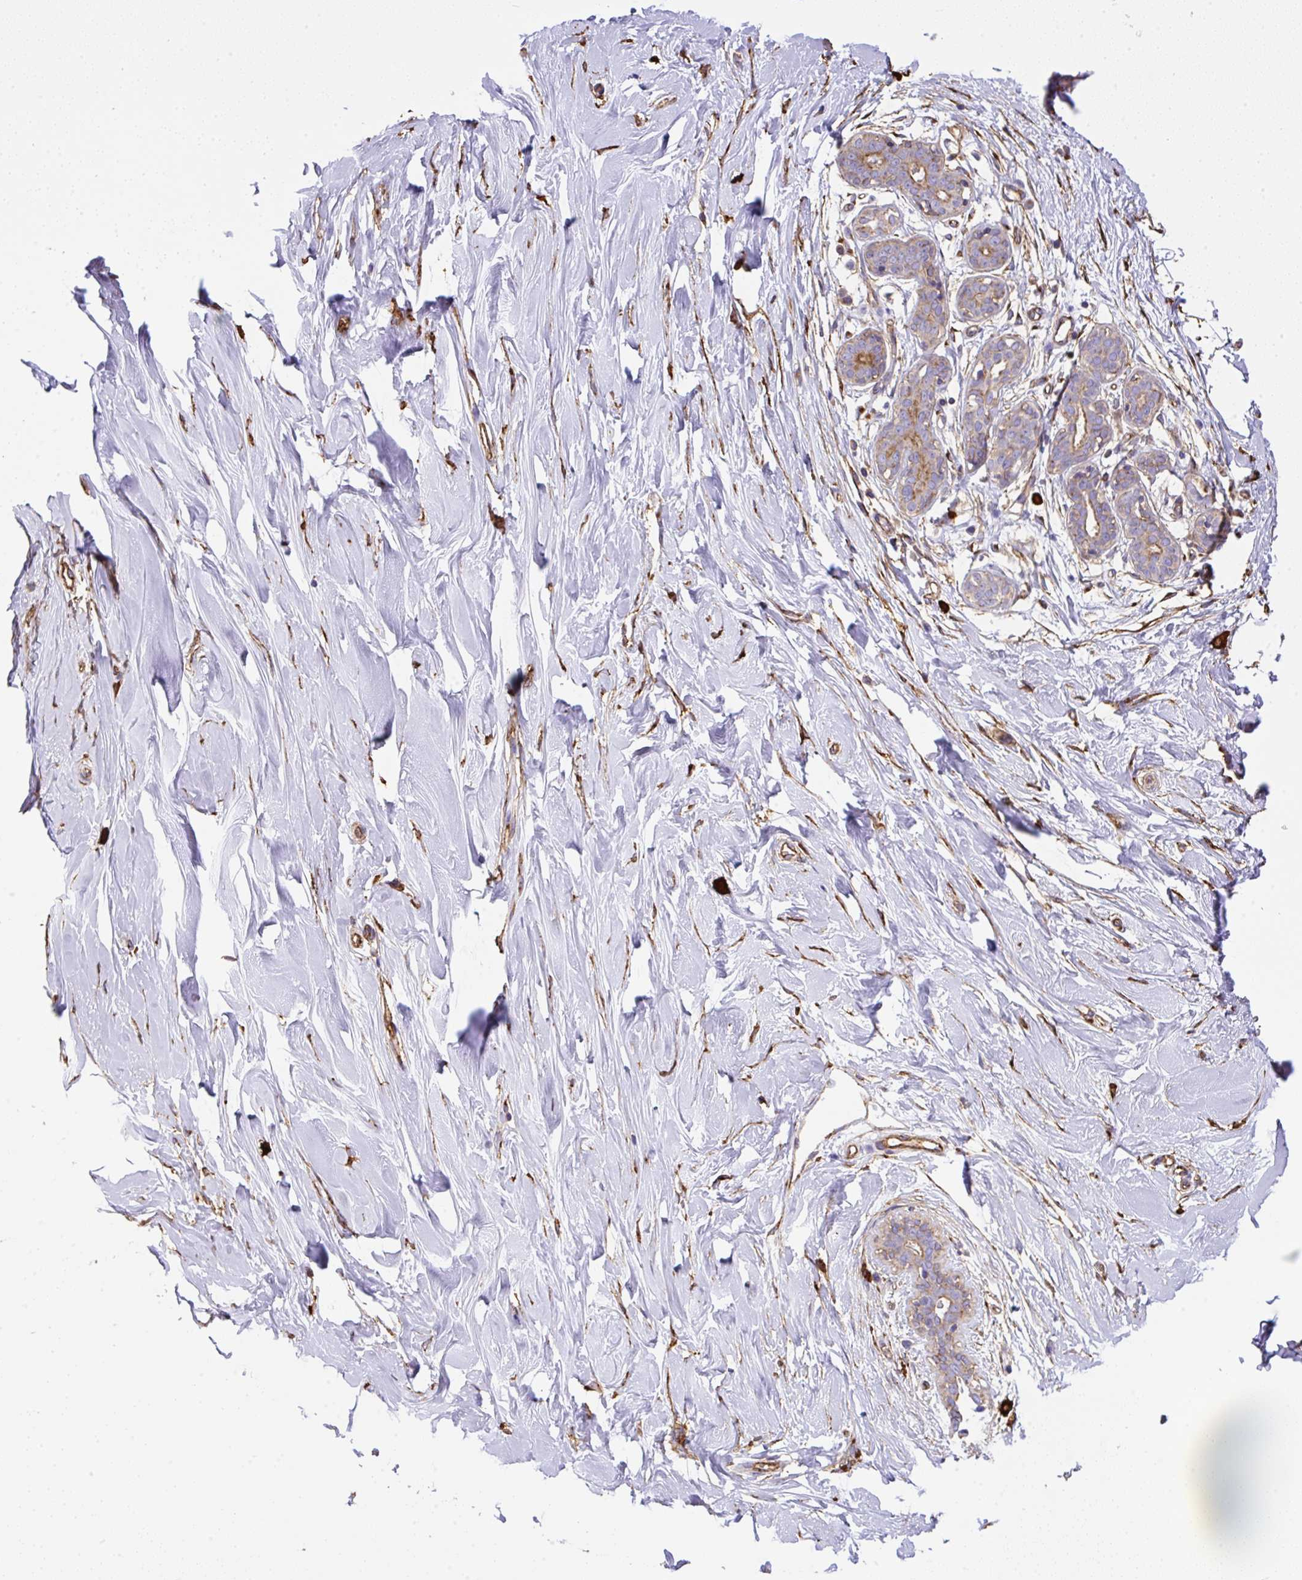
{"staining": {"intensity": "negative", "quantity": "none", "location": "none"}, "tissue": "breast", "cell_type": "Adipocytes", "image_type": "normal", "snomed": [{"axis": "morphology", "description": "Normal tissue, NOS"}, {"axis": "topography", "description": "Breast"}], "caption": "Adipocytes show no significant expression in benign breast. (DAB (3,3'-diaminobenzidine) IHC, high magnification).", "gene": "MAGEB5", "patient": {"sex": "female", "age": 27}}